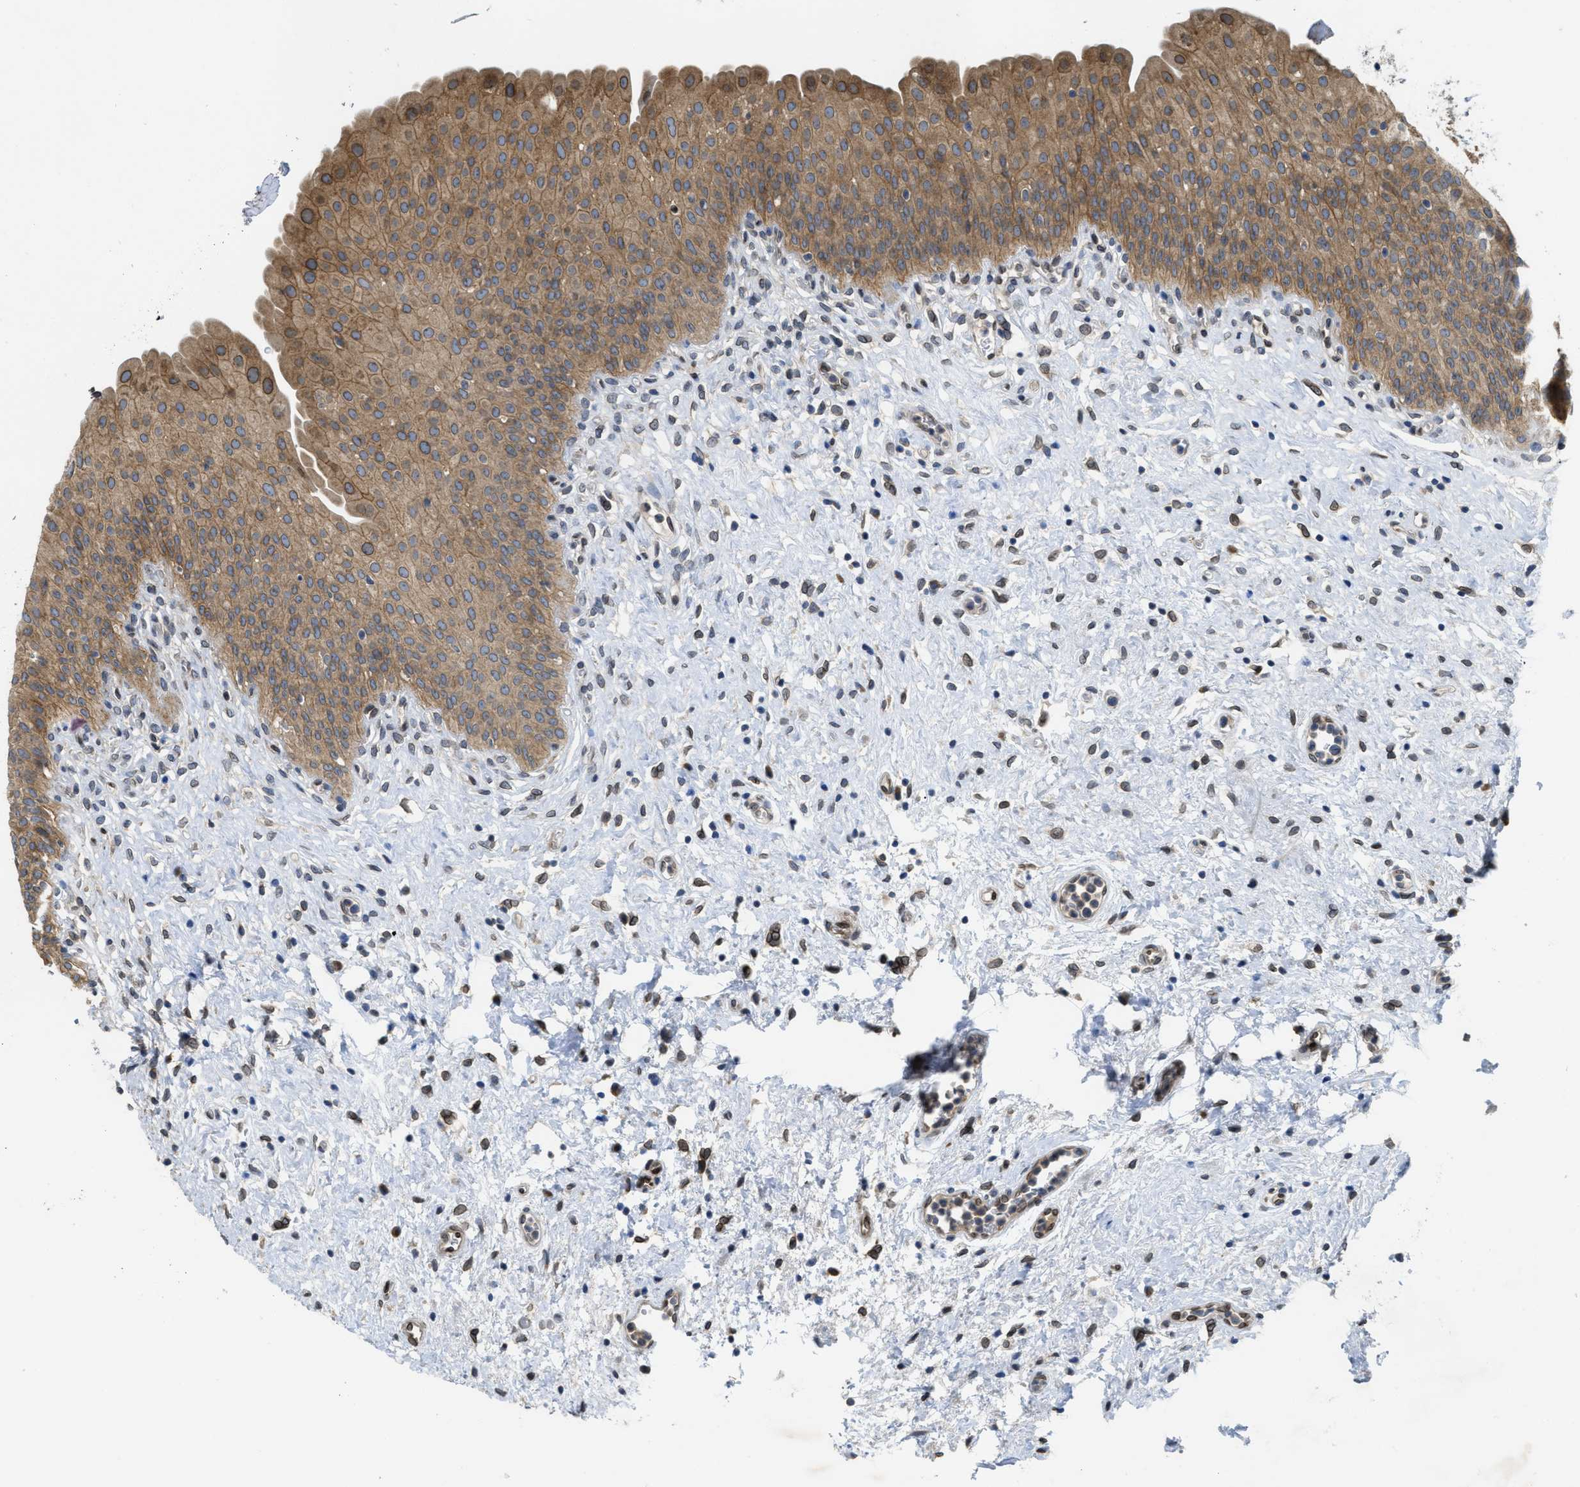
{"staining": {"intensity": "moderate", "quantity": ">75%", "location": "cytoplasmic/membranous"}, "tissue": "urinary bladder", "cell_type": "Urothelial cells", "image_type": "normal", "snomed": [{"axis": "morphology", "description": "Normal tissue, NOS"}, {"axis": "topography", "description": "Urinary bladder"}], "caption": "This micrograph displays IHC staining of benign urinary bladder, with medium moderate cytoplasmic/membranous positivity in approximately >75% of urothelial cells.", "gene": "EIF2AK3", "patient": {"sex": "male", "age": 46}}